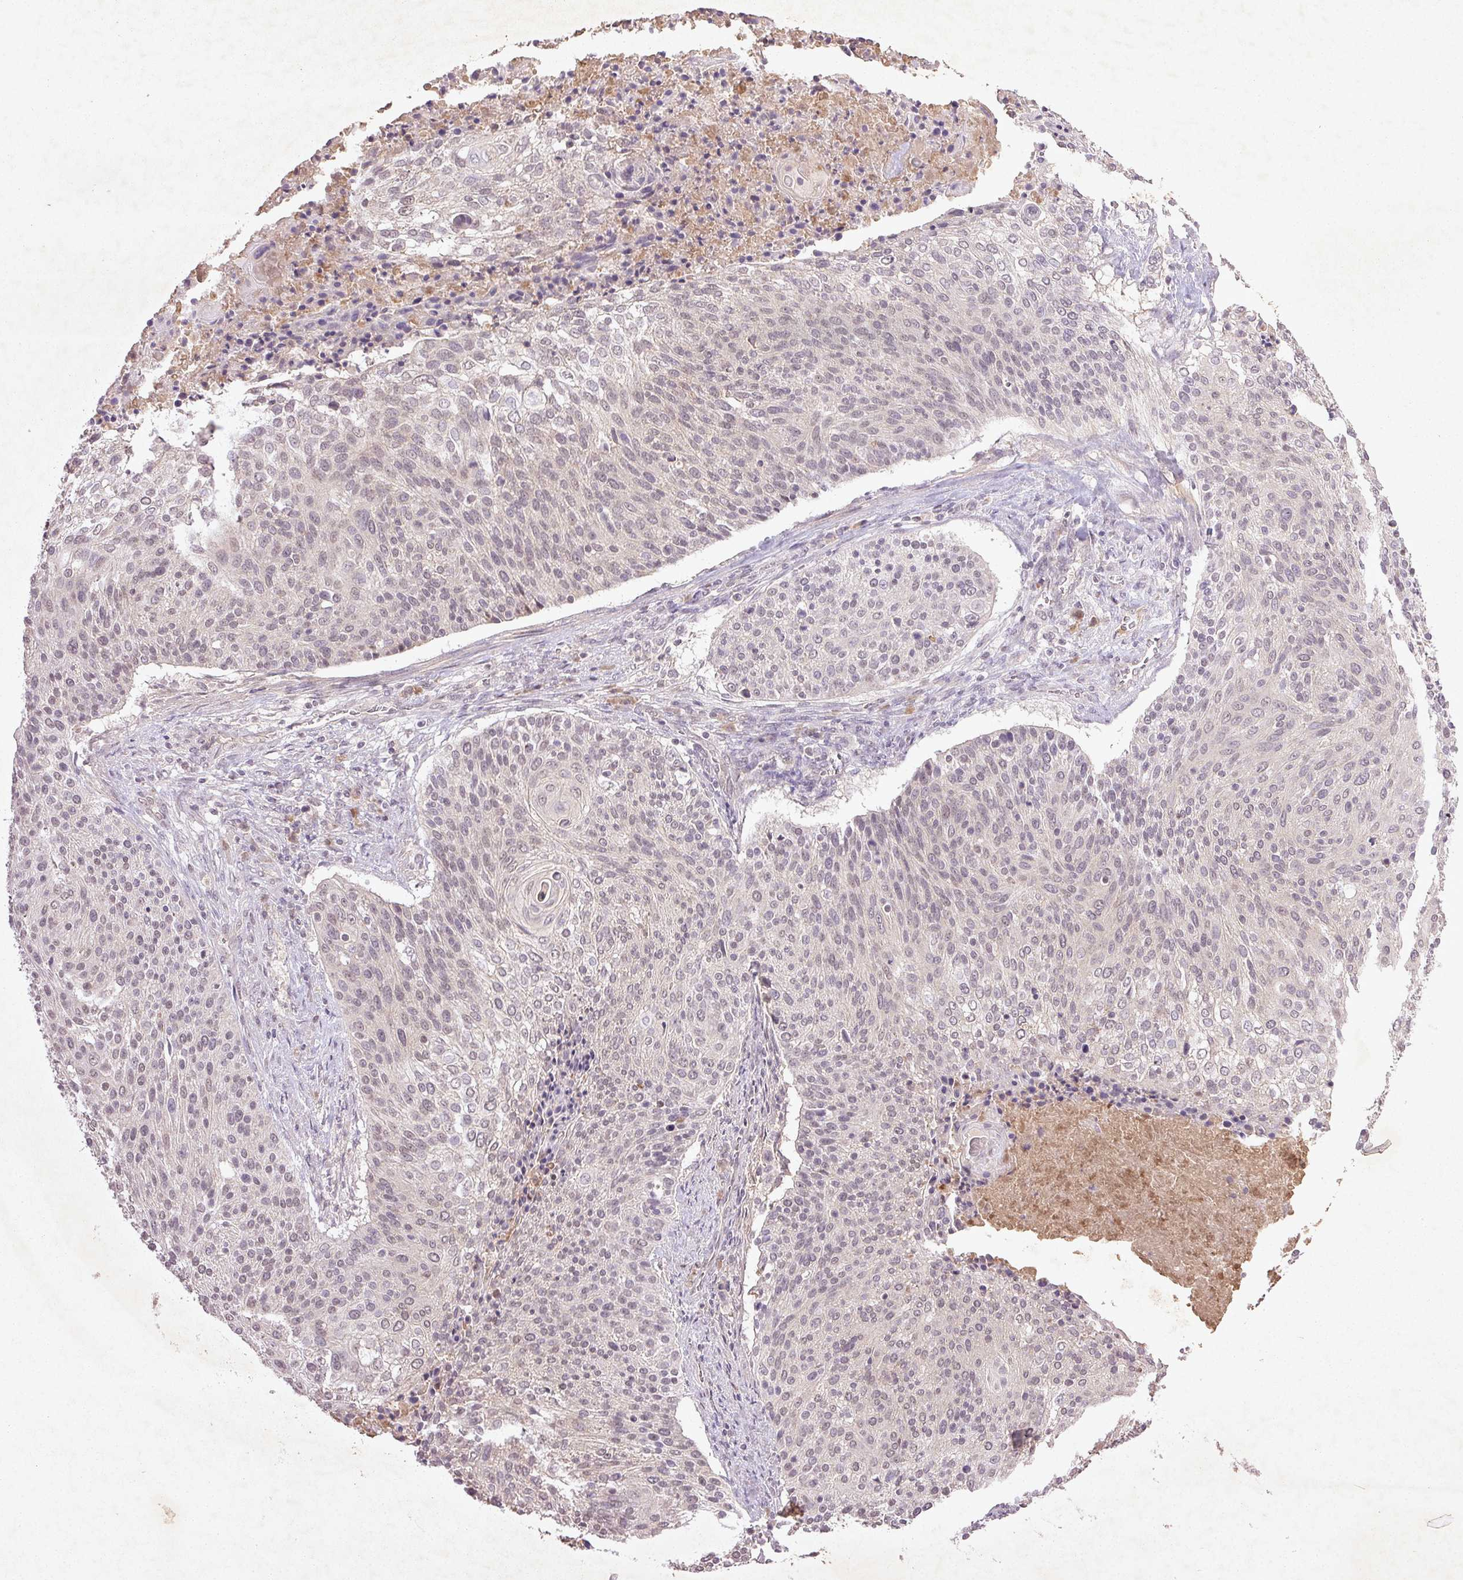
{"staining": {"intensity": "weak", "quantity": "<25%", "location": "nuclear"}, "tissue": "cervical cancer", "cell_type": "Tumor cells", "image_type": "cancer", "snomed": [{"axis": "morphology", "description": "Squamous cell carcinoma, NOS"}, {"axis": "topography", "description": "Cervix"}], "caption": "Cervical cancer was stained to show a protein in brown. There is no significant staining in tumor cells.", "gene": "FAM168B", "patient": {"sex": "female", "age": 31}}